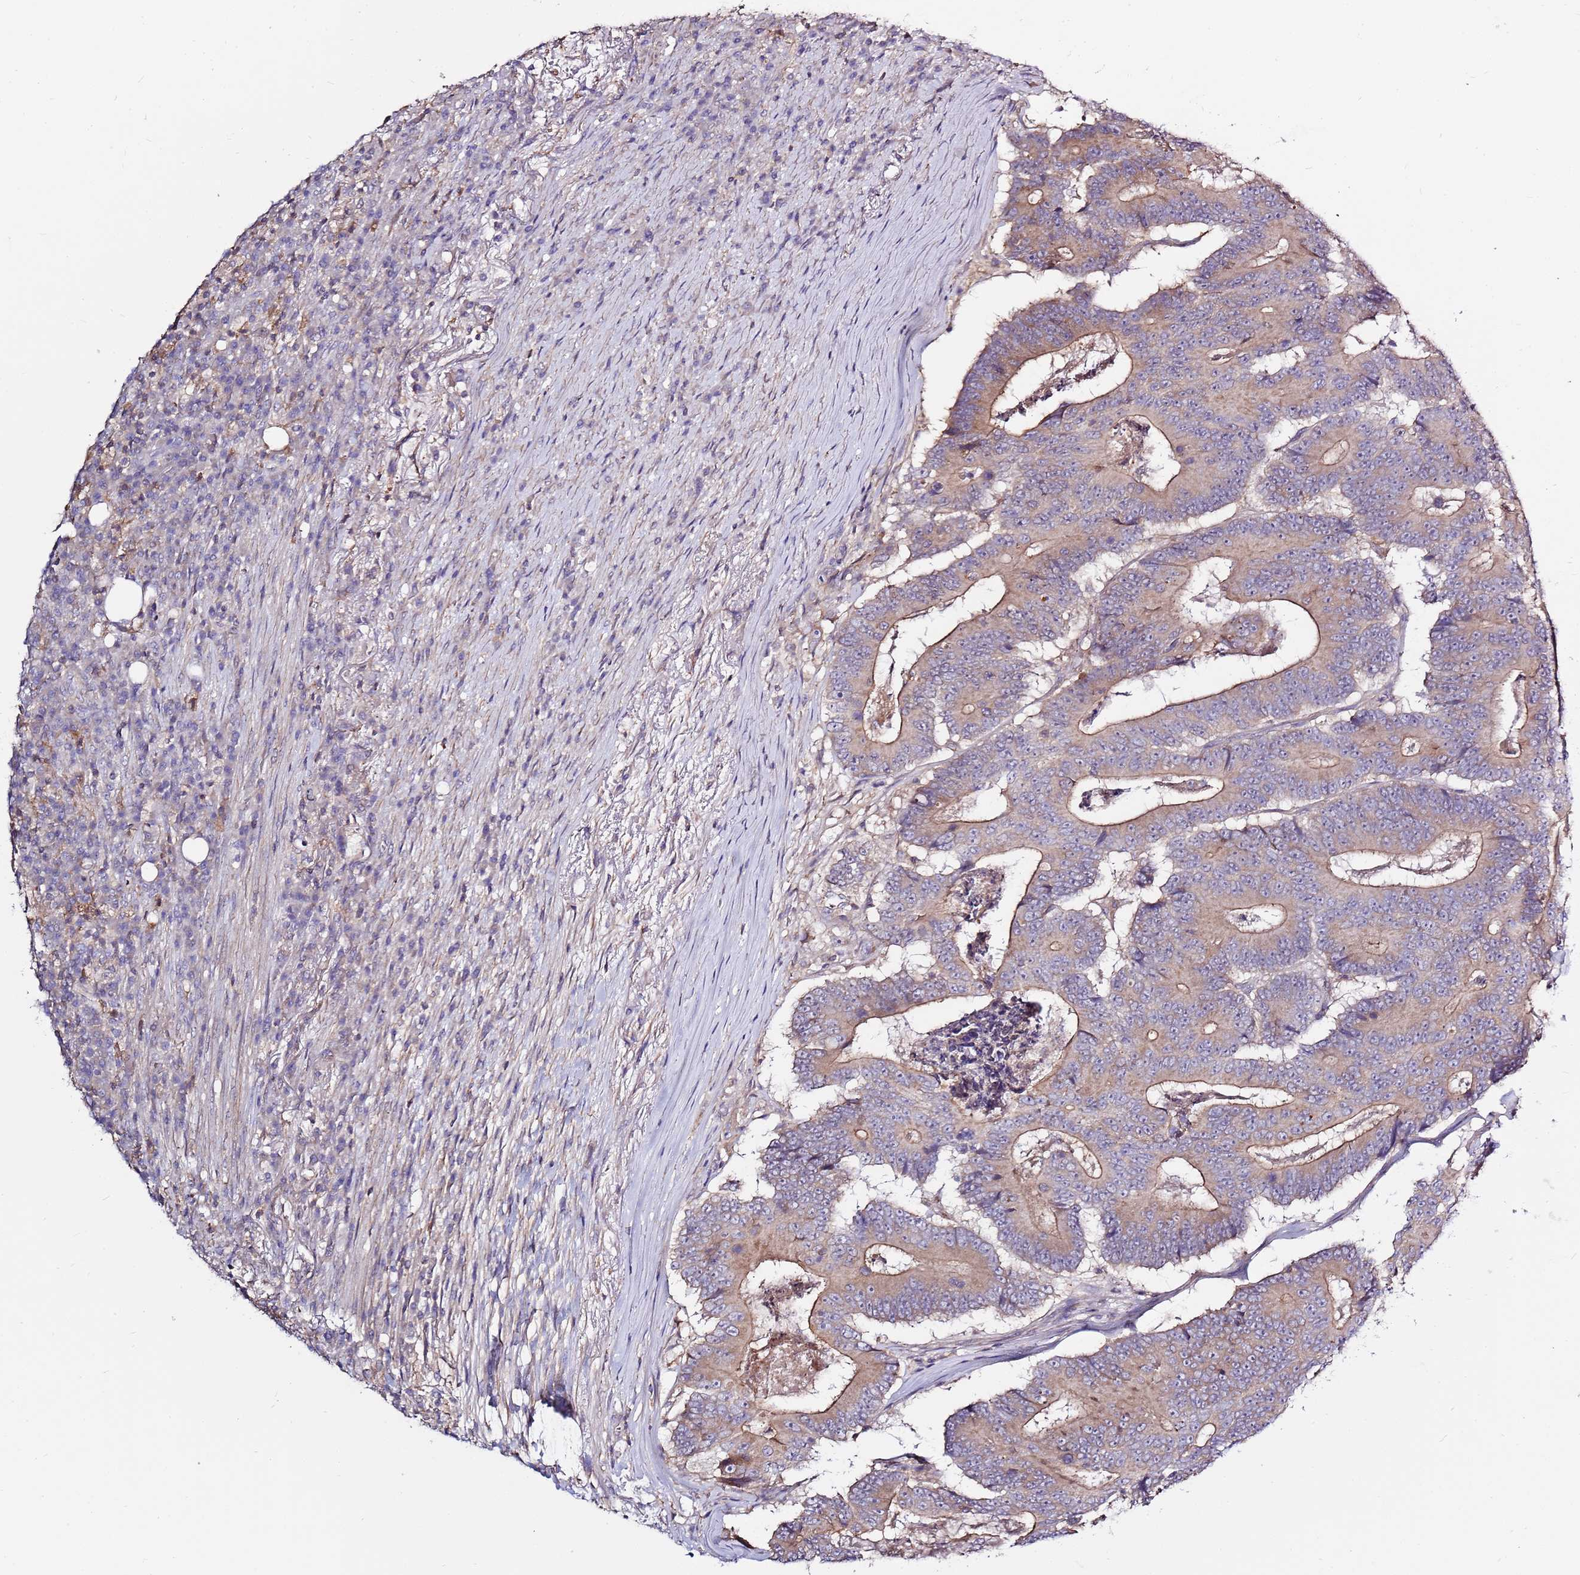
{"staining": {"intensity": "weak", "quantity": "25%-75%", "location": "cytoplasmic/membranous"}, "tissue": "colorectal cancer", "cell_type": "Tumor cells", "image_type": "cancer", "snomed": [{"axis": "morphology", "description": "Adenocarcinoma, NOS"}, {"axis": "topography", "description": "Colon"}], "caption": "This is a photomicrograph of immunohistochemistry (IHC) staining of colorectal cancer (adenocarcinoma), which shows weak staining in the cytoplasmic/membranous of tumor cells.", "gene": "EVA1B", "patient": {"sex": "male", "age": 83}}